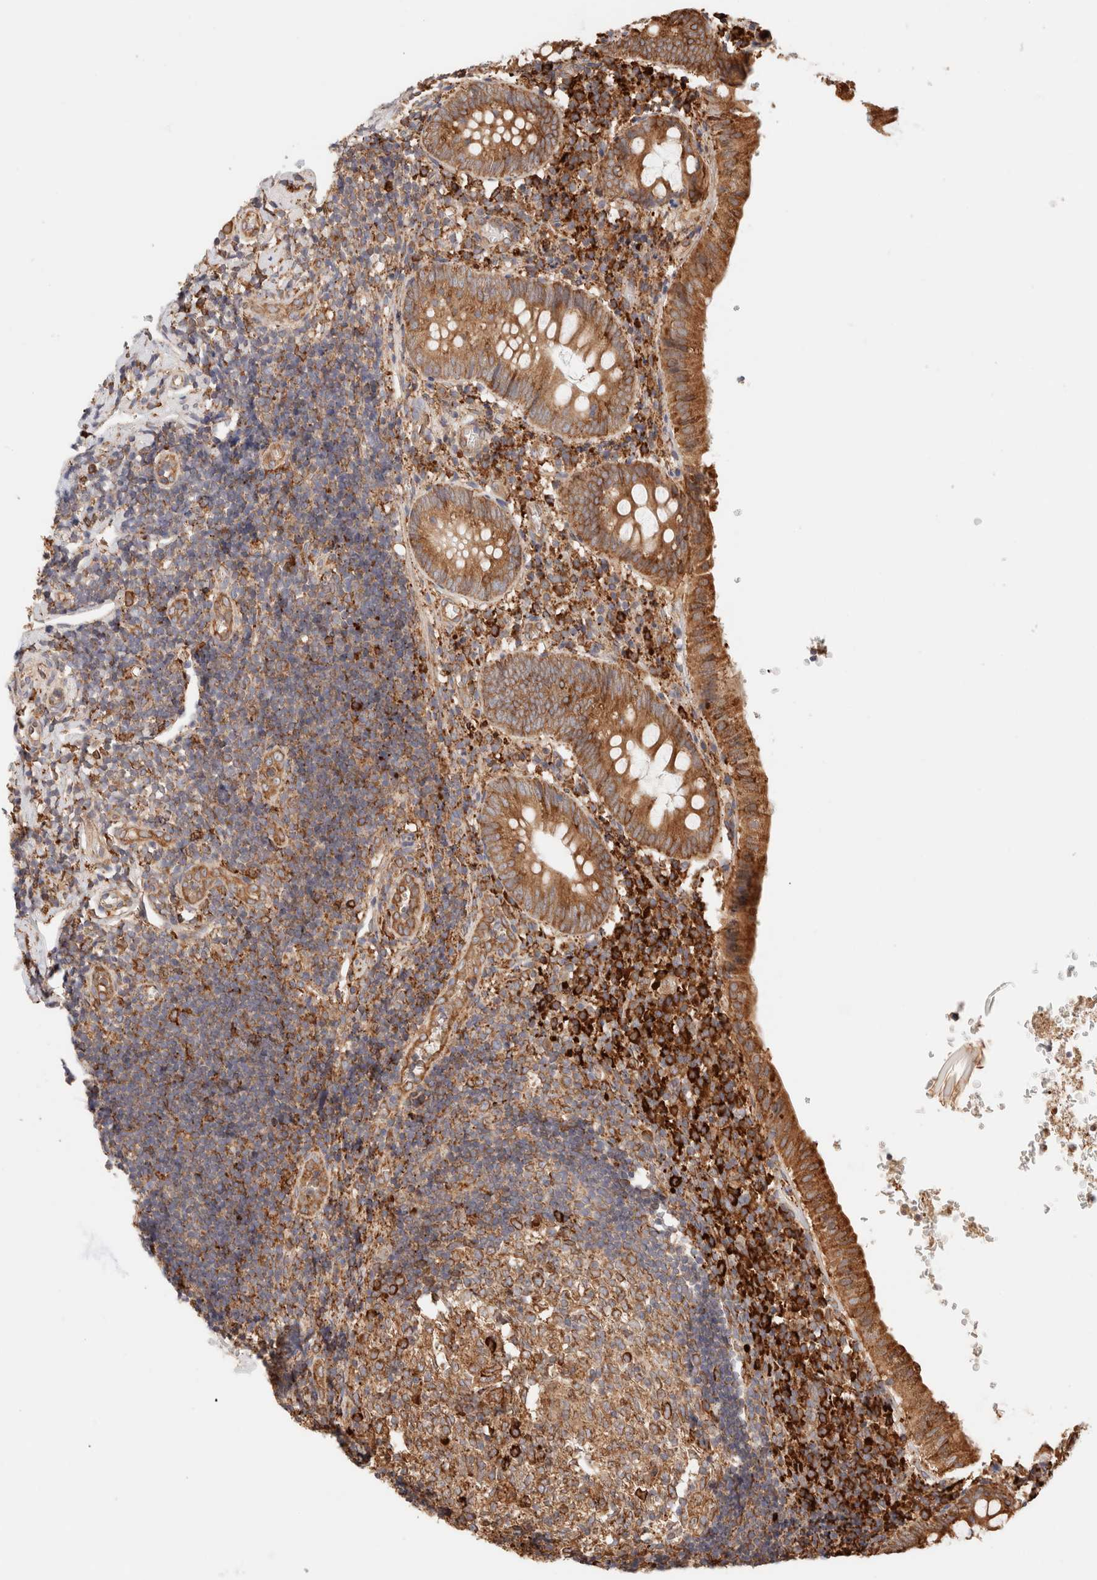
{"staining": {"intensity": "strong", "quantity": ">75%", "location": "cytoplasmic/membranous"}, "tissue": "appendix", "cell_type": "Glandular cells", "image_type": "normal", "snomed": [{"axis": "morphology", "description": "Normal tissue, NOS"}, {"axis": "topography", "description": "Appendix"}], "caption": "Glandular cells show high levels of strong cytoplasmic/membranous positivity in approximately >75% of cells in unremarkable human appendix. Immunohistochemistry stains the protein in brown and the nuclei are stained blue.", "gene": "FER", "patient": {"sex": "male", "age": 8}}